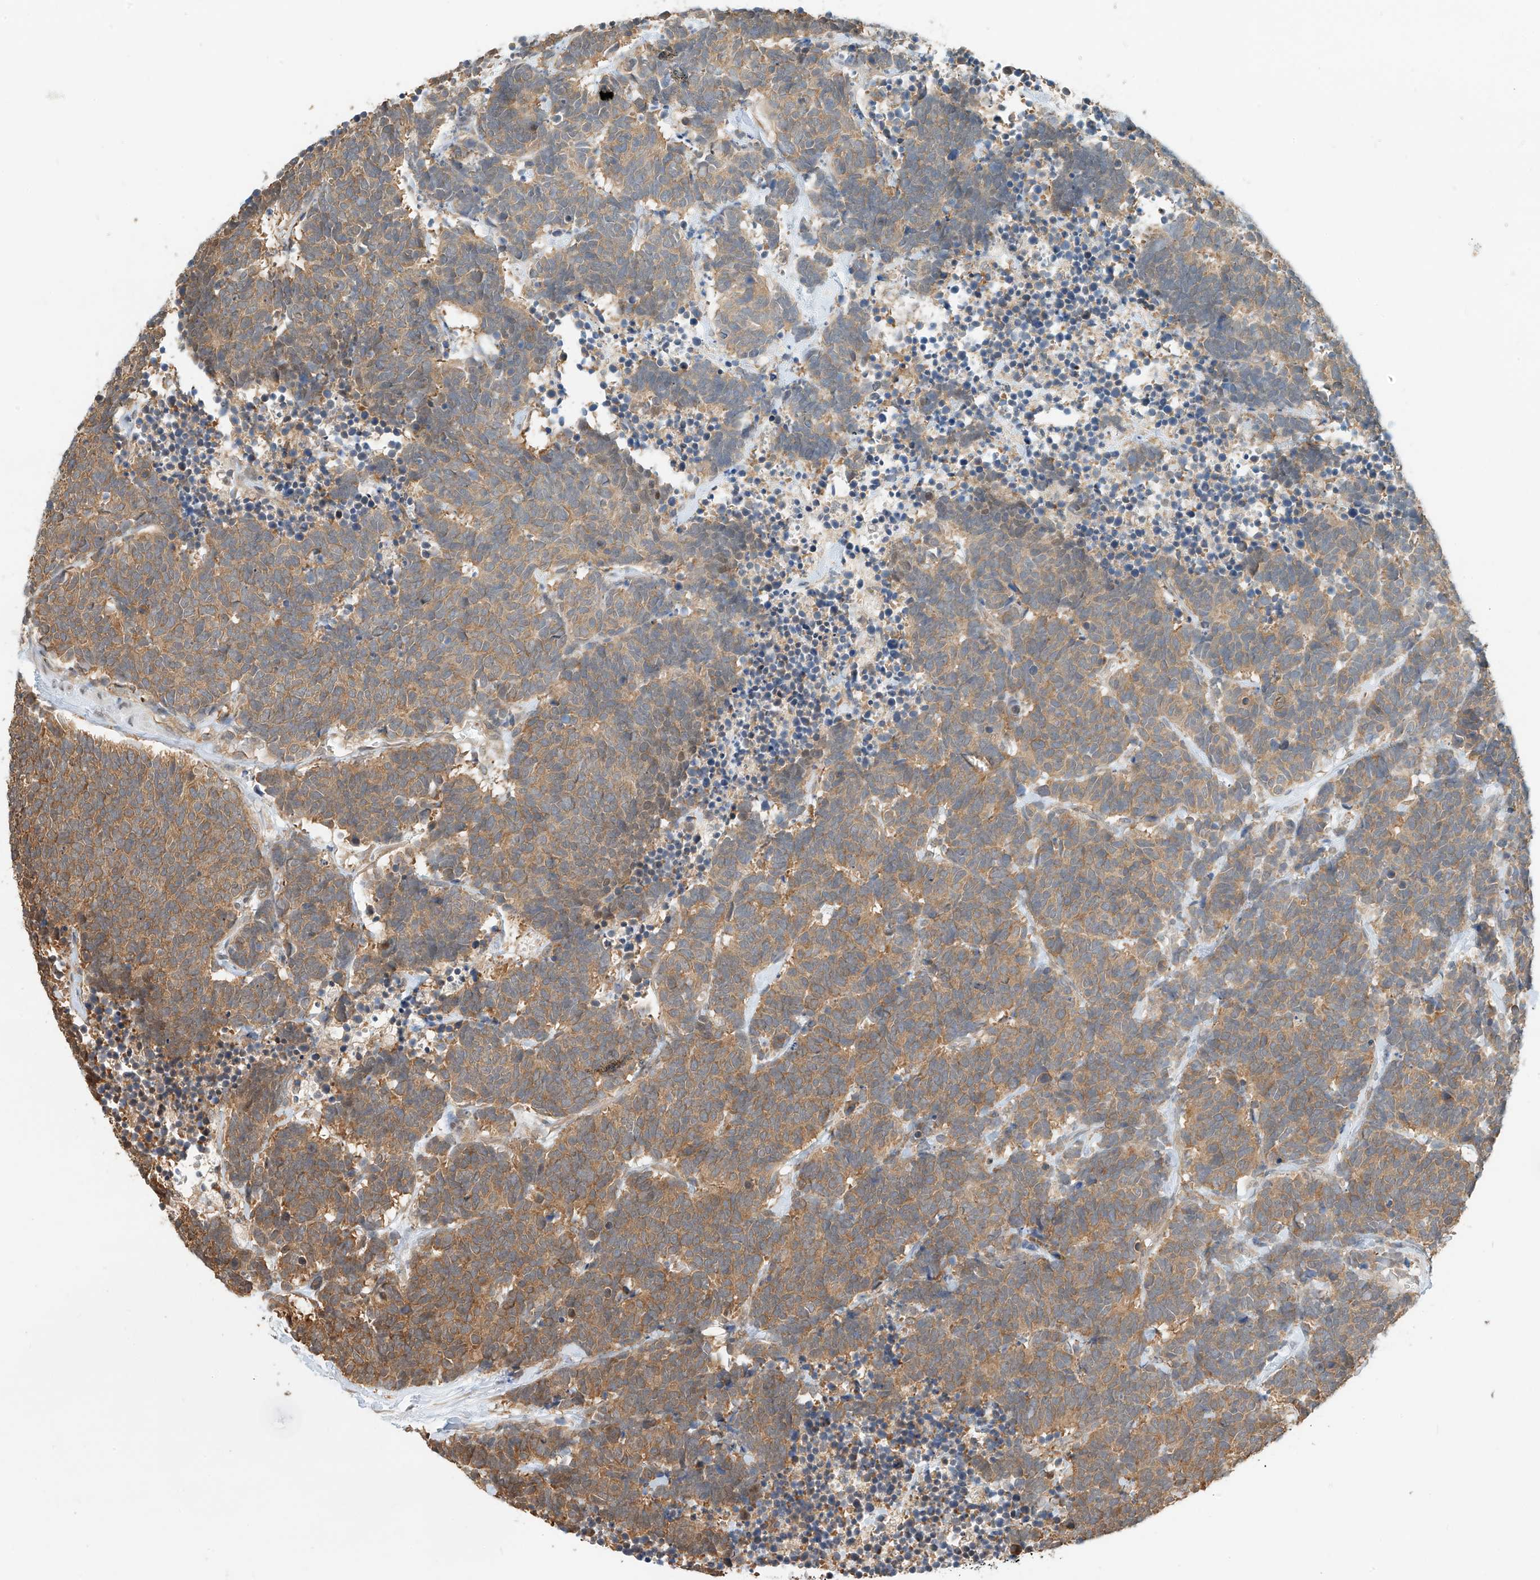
{"staining": {"intensity": "moderate", "quantity": ">75%", "location": "cytoplasmic/membranous"}, "tissue": "carcinoid", "cell_type": "Tumor cells", "image_type": "cancer", "snomed": [{"axis": "morphology", "description": "Carcinoma, NOS"}, {"axis": "morphology", "description": "Carcinoid, malignant, NOS"}, {"axis": "topography", "description": "Urinary bladder"}], "caption": "Immunohistochemistry staining of malignant carcinoid, which reveals medium levels of moderate cytoplasmic/membranous expression in approximately >75% of tumor cells indicating moderate cytoplasmic/membranous protein expression. The staining was performed using DAB (3,3'-diaminobenzidine) (brown) for protein detection and nuclei were counterstained in hematoxylin (blue).", "gene": "PPA2", "patient": {"sex": "male", "age": 57}}